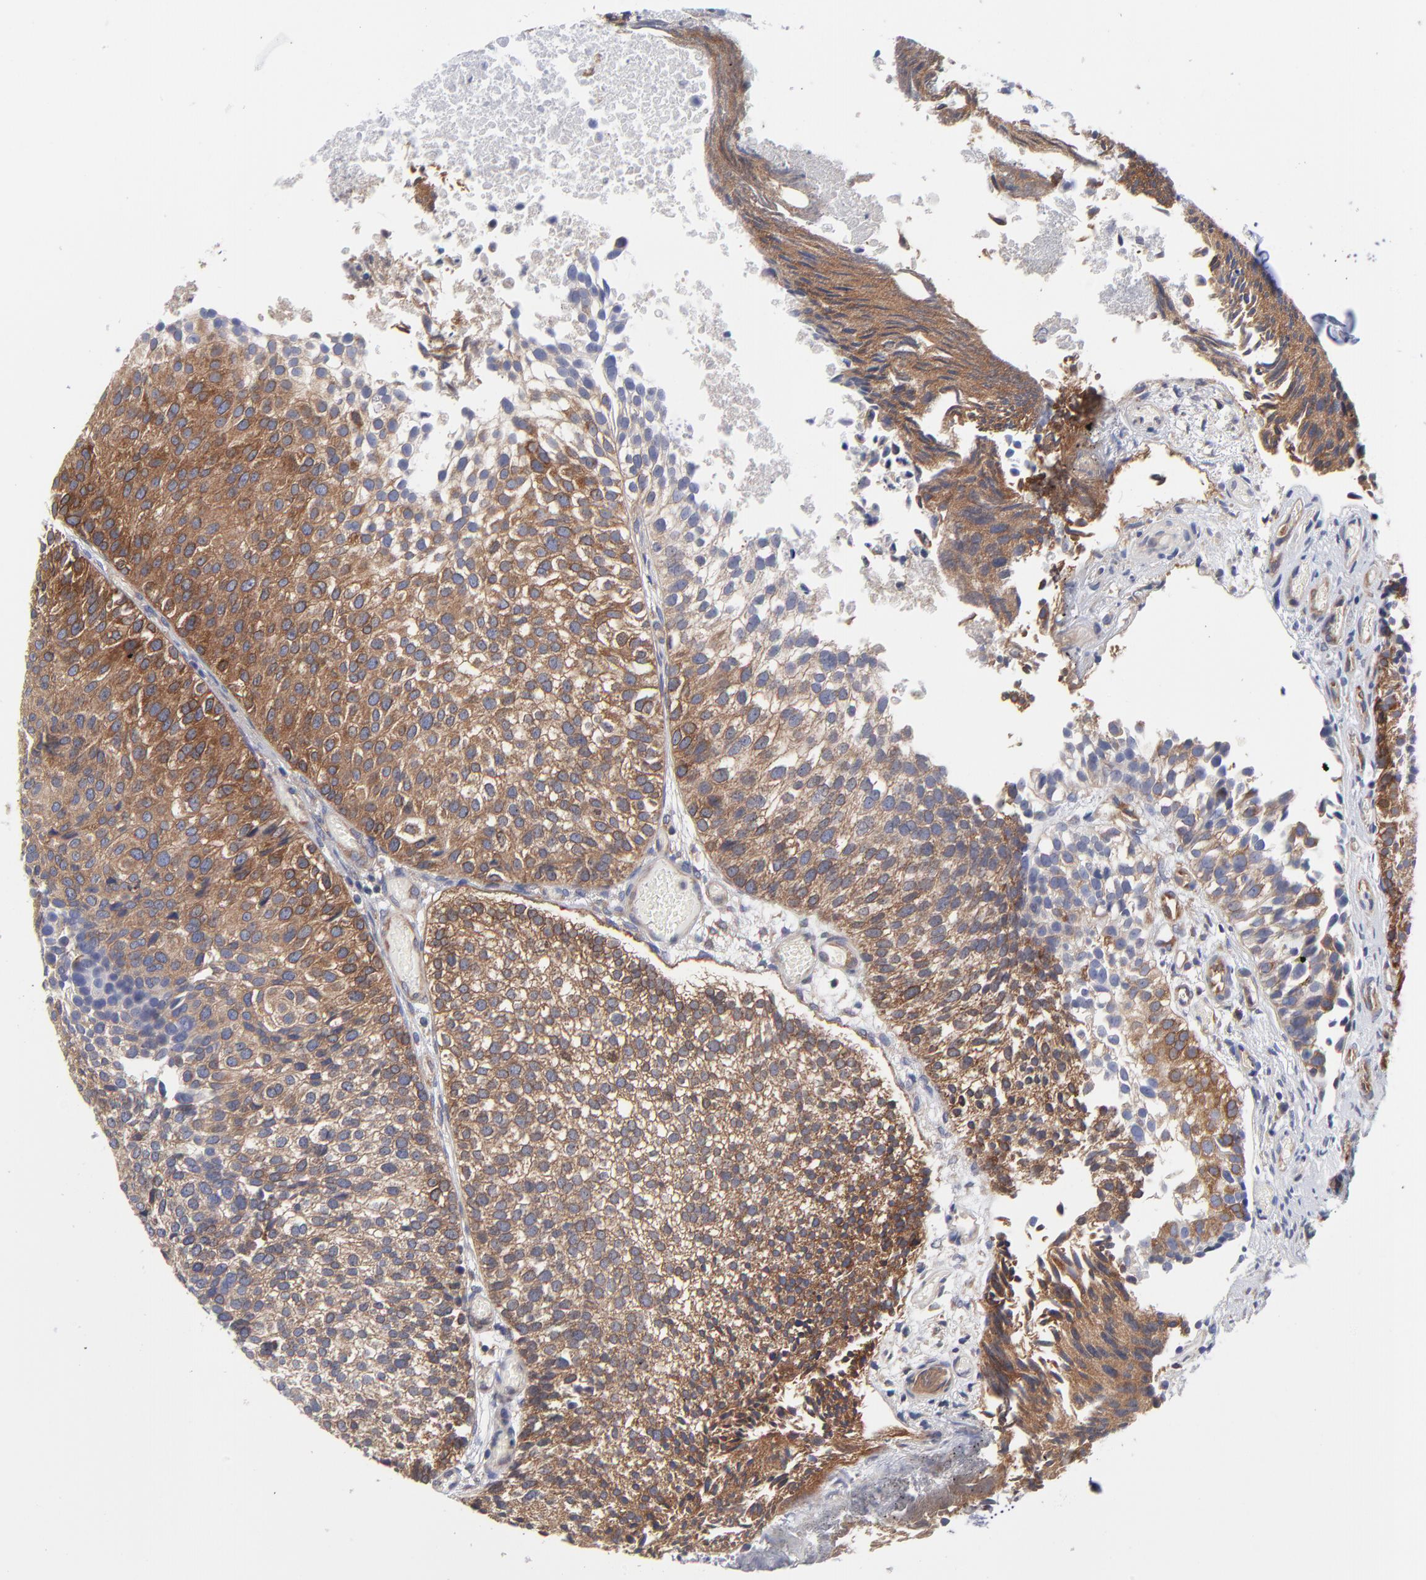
{"staining": {"intensity": "moderate", "quantity": ">75%", "location": "cytoplasmic/membranous"}, "tissue": "urothelial cancer", "cell_type": "Tumor cells", "image_type": "cancer", "snomed": [{"axis": "morphology", "description": "Urothelial carcinoma, Low grade"}, {"axis": "topography", "description": "Urinary bladder"}], "caption": "Immunohistochemical staining of urothelial cancer exhibits medium levels of moderate cytoplasmic/membranous staining in approximately >75% of tumor cells. (brown staining indicates protein expression, while blue staining denotes nuclei).", "gene": "NFKBIA", "patient": {"sex": "male", "age": 84}}